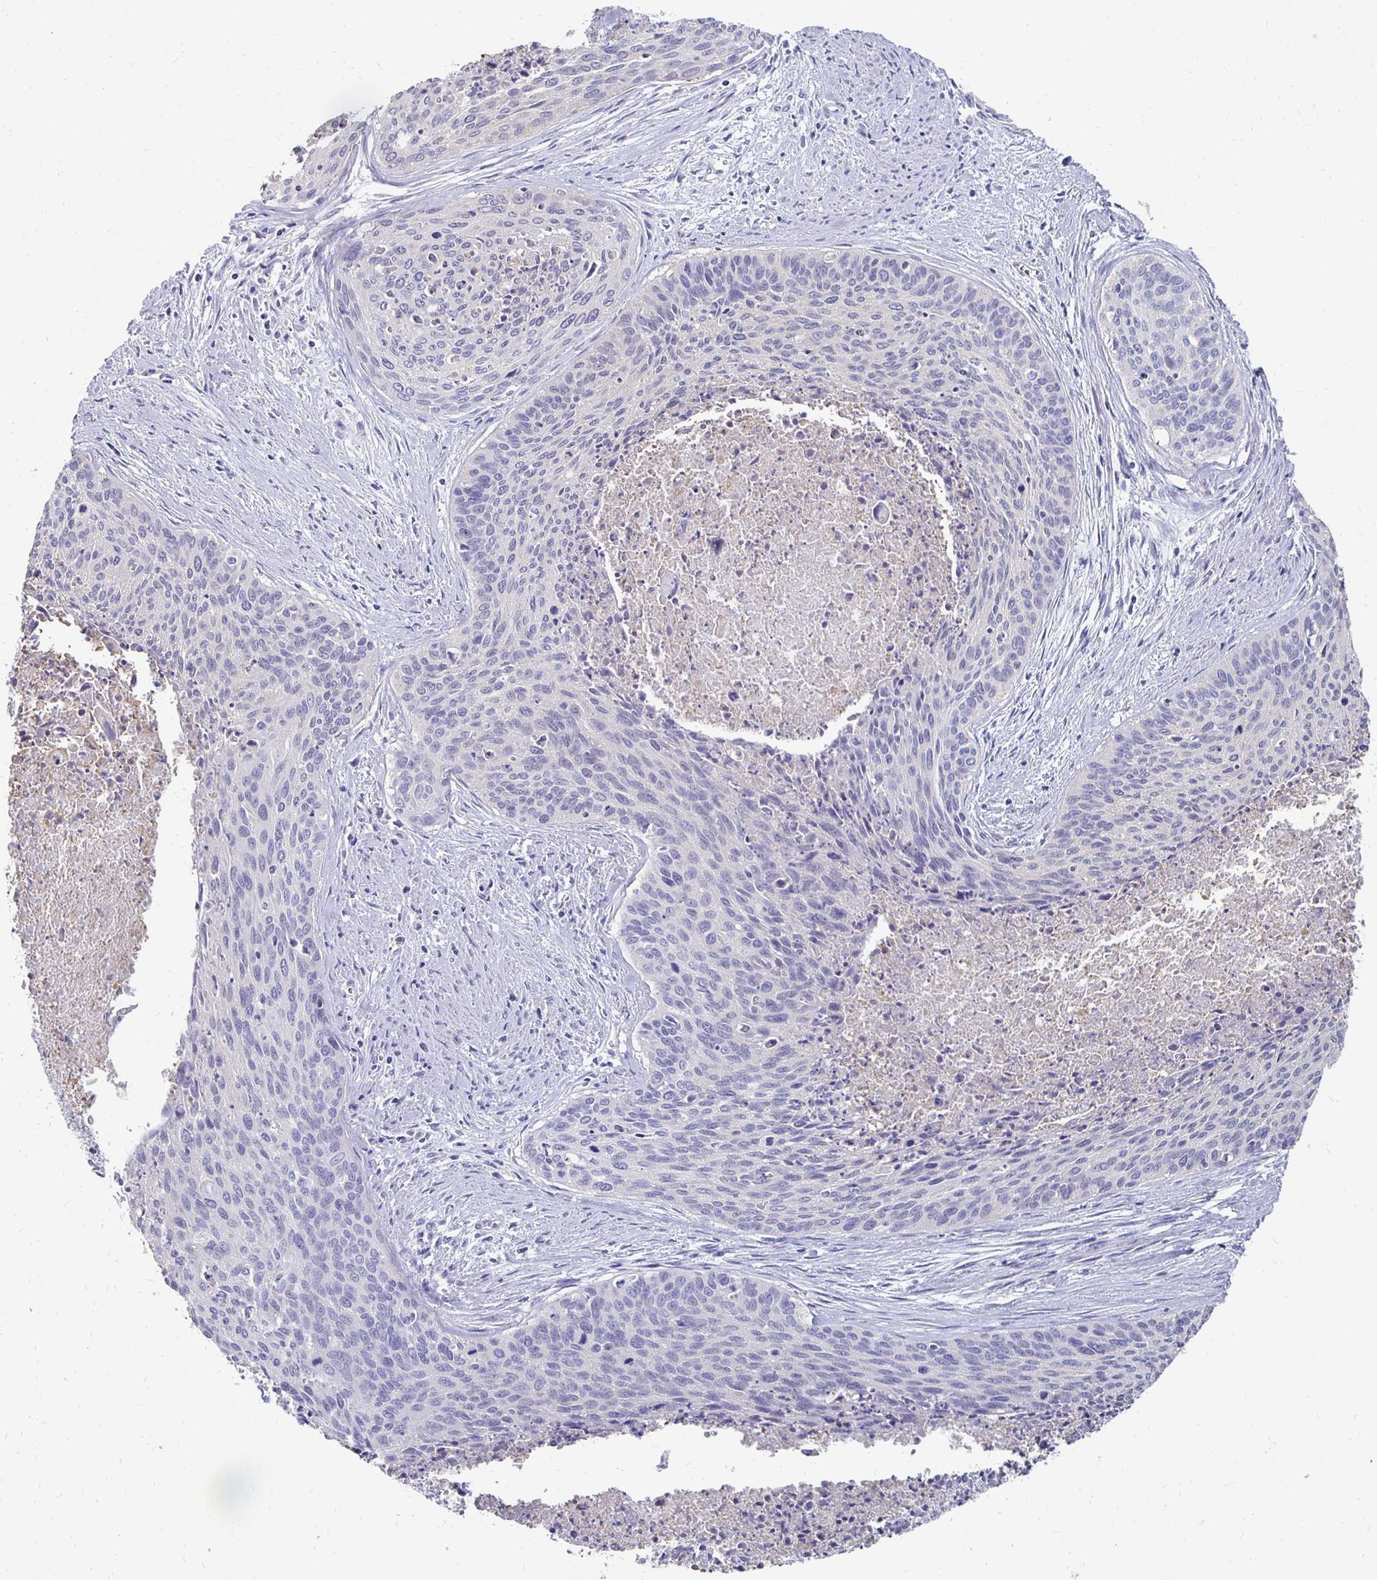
{"staining": {"intensity": "negative", "quantity": "none", "location": "none"}, "tissue": "cervical cancer", "cell_type": "Tumor cells", "image_type": "cancer", "snomed": [{"axis": "morphology", "description": "Squamous cell carcinoma, NOS"}, {"axis": "topography", "description": "Cervix"}], "caption": "The IHC micrograph has no significant expression in tumor cells of cervical cancer tissue.", "gene": "SYCP3", "patient": {"sex": "female", "age": 55}}